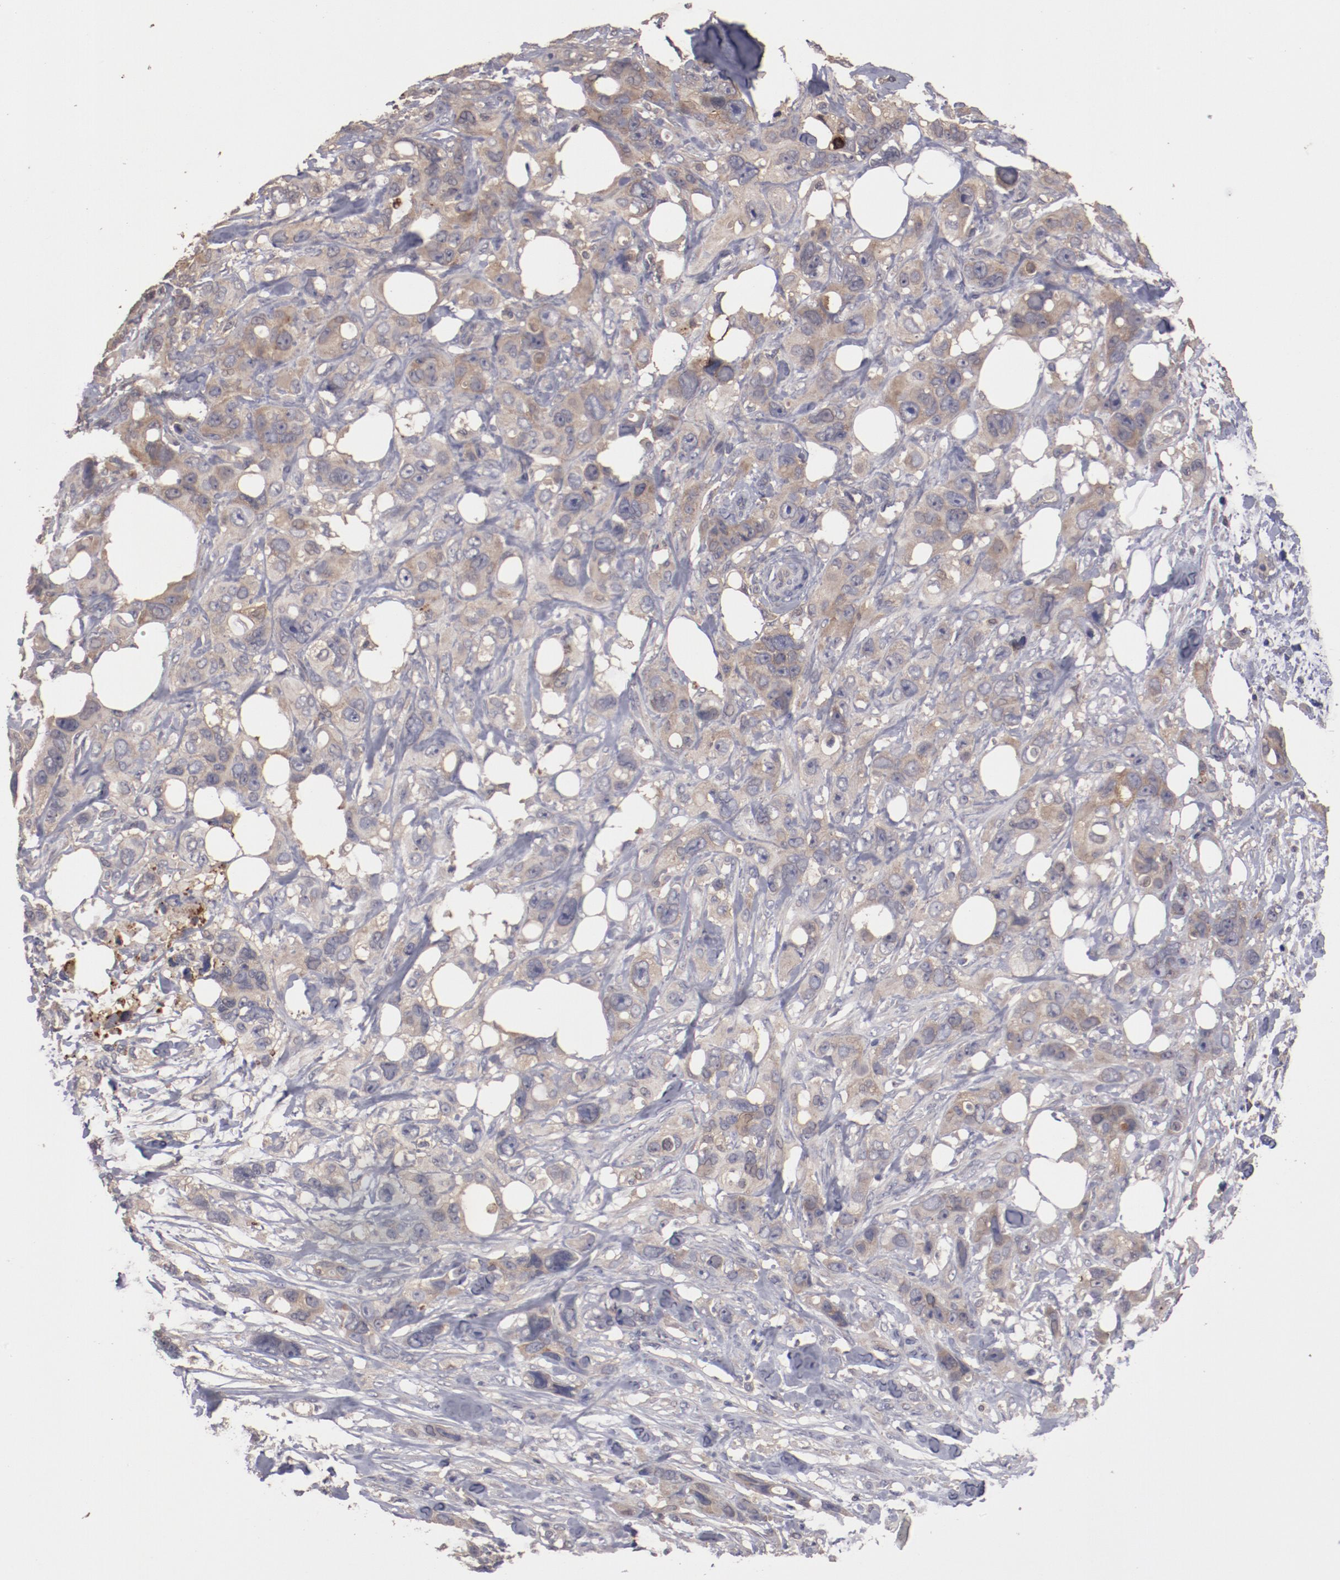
{"staining": {"intensity": "weak", "quantity": ">75%", "location": "cytoplasmic/membranous"}, "tissue": "stomach cancer", "cell_type": "Tumor cells", "image_type": "cancer", "snomed": [{"axis": "morphology", "description": "Adenocarcinoma, NOS"}, {"axis": "topography", "description": "Stomach, upper"}], "caption": "Protein staining of stomach cancer (adenocarcinoma) tissue demonstrates weak cytoplasmic/membranous staining in approximately >75% of tumor cells. (Brightfield microscopy of DAB IHC at high magnification).", "gene": "LRRC75B", "patient": {"sex": "male", "age": 47}}